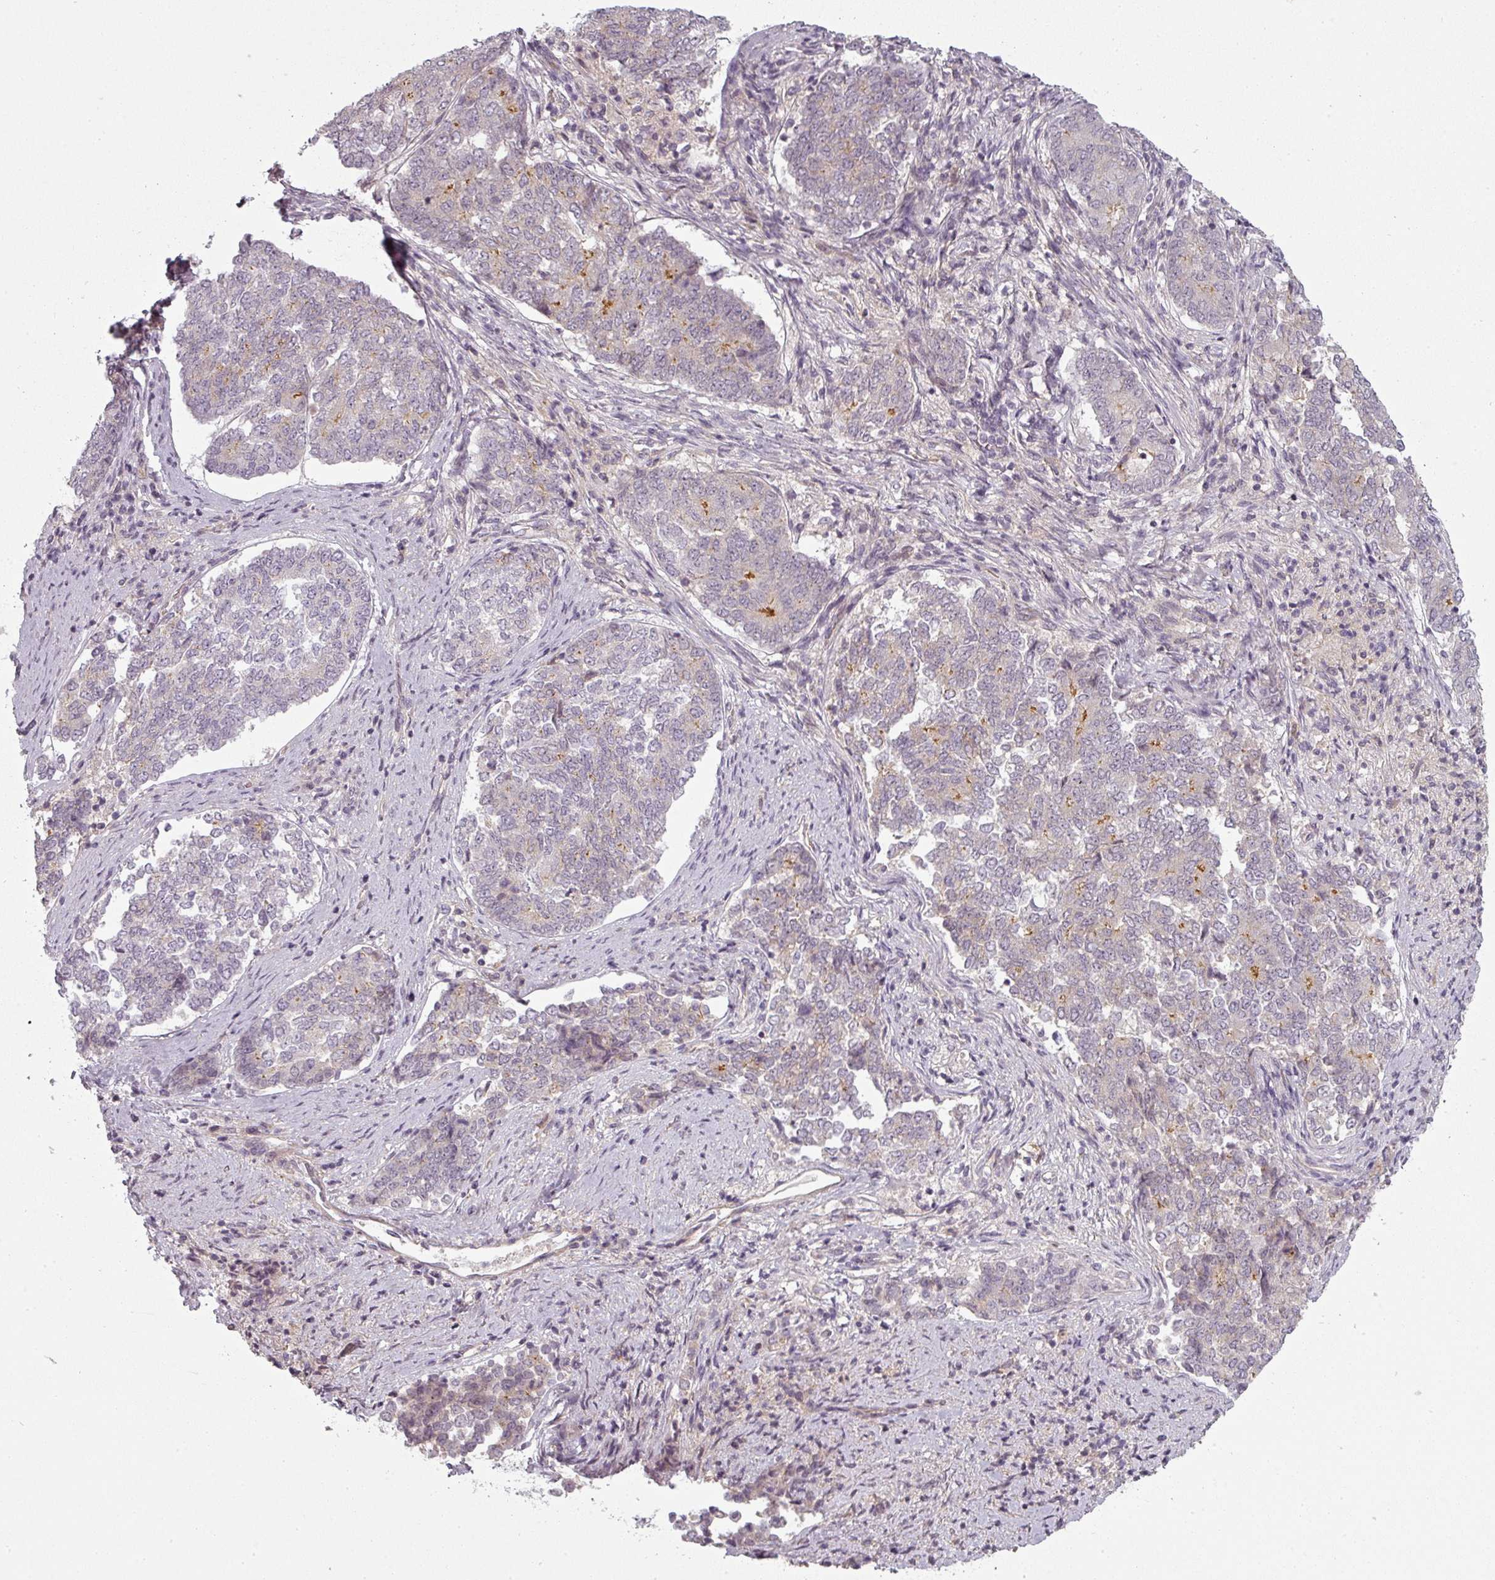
{"staining": {"intensity": "moderate", "quantity": "<25%", "location": "cytoplasmic/membranous"}, "tissue": "endometrial cancer", "cell_type": "Tumor cells", "image_type": "cancer", "snomed": [{"axis": "morphology", "description": "Adenocarcinoma, NOS"}, {"axis": "topography", "description": "Endometrium"}], "caption": "Tumor cells exhibit low levels of moderate cytoplasmic/membranous positivity in approximately <25% of cells in adenocarcinoma (endometrial).", "gene": "SLC16A9", "patient": {"sex": "female", "age": 80}}